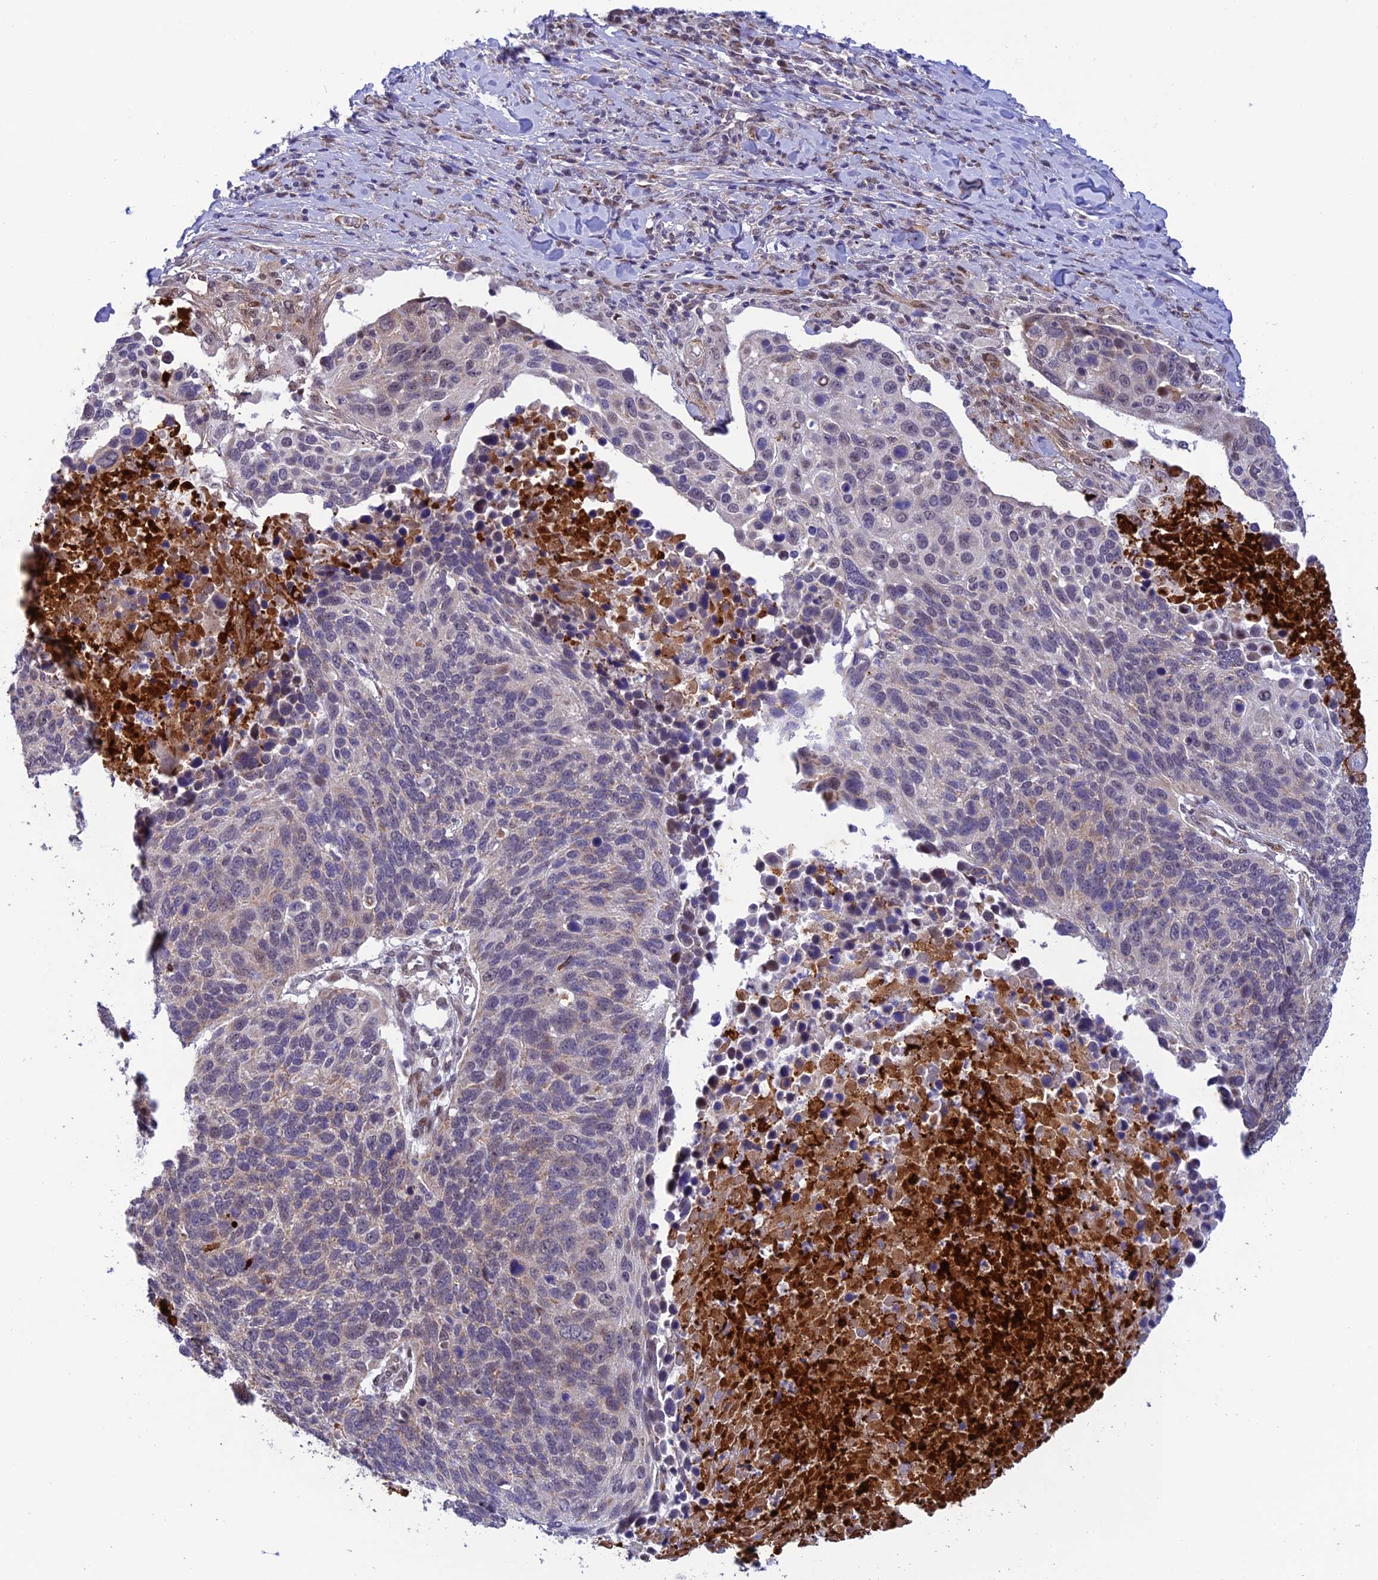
{"staining": {"intensity": "weak", "quantity": "25%-75%", "location": "cytoplasmic/membranous"}, "tissue": "lung cancer", "cell_type": "Tumor cells", "image_type": "cancer", "snomed": [{"axis": "morphology", "description": "Normal tissue, NOS"}, {"axis": "morphology", "description": "Squamous cell carcinoma, NOS"}, {"axis": "topography", "description": "Lymph node"}, {"axis": "topography", "description": "Lung"}], "caption": "A high-resolution image shows immunohistochemistry staining of lung cancer (squamous cell carcinoma), which displays weak cytoplasmic/membranous positivity in approximately 25%-75% of tumor cells.", "gene": "WDR55", "patient": {"sex": "male", "age": 66}}